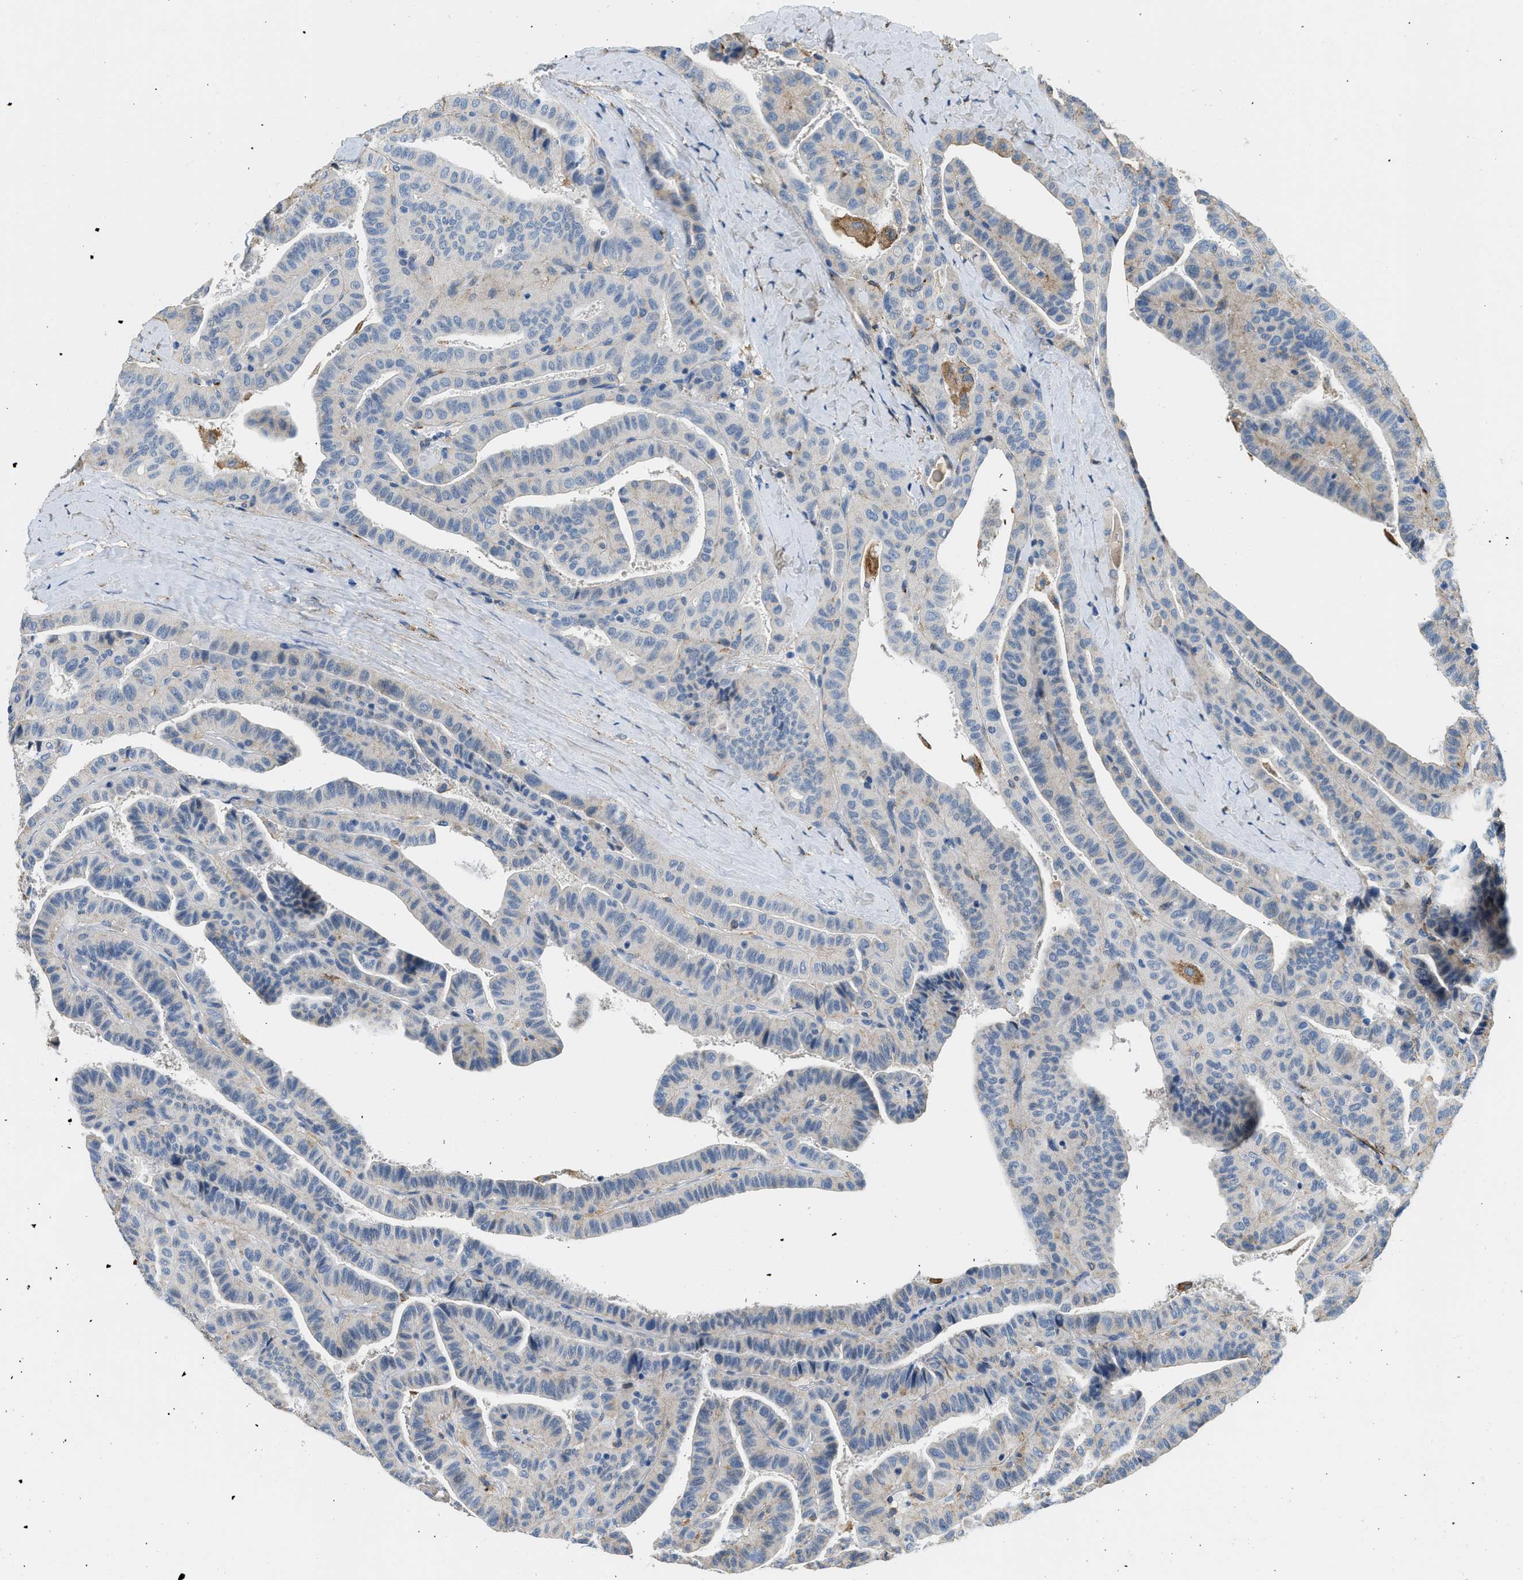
{"staining": {"intensity": "weak", "quantity": "<25%", "location": "cytoplasmic/membranous"}, "tissue": "thyroid cancer", "cell_type": "Tumor cells", "image_type": "cancer", "snomed": [{"axis": "morphology", "description": "Papillary adenocarcinoma, NOS"}, {"axis": "topography", "description": "Thyroid gland"}], "caption": "Tumor cells are negative for brown protein staining in thyroid papillary adenocarcinoma.", "gene": "LRP1", "patient": {"sex": "male", "age": 77}}